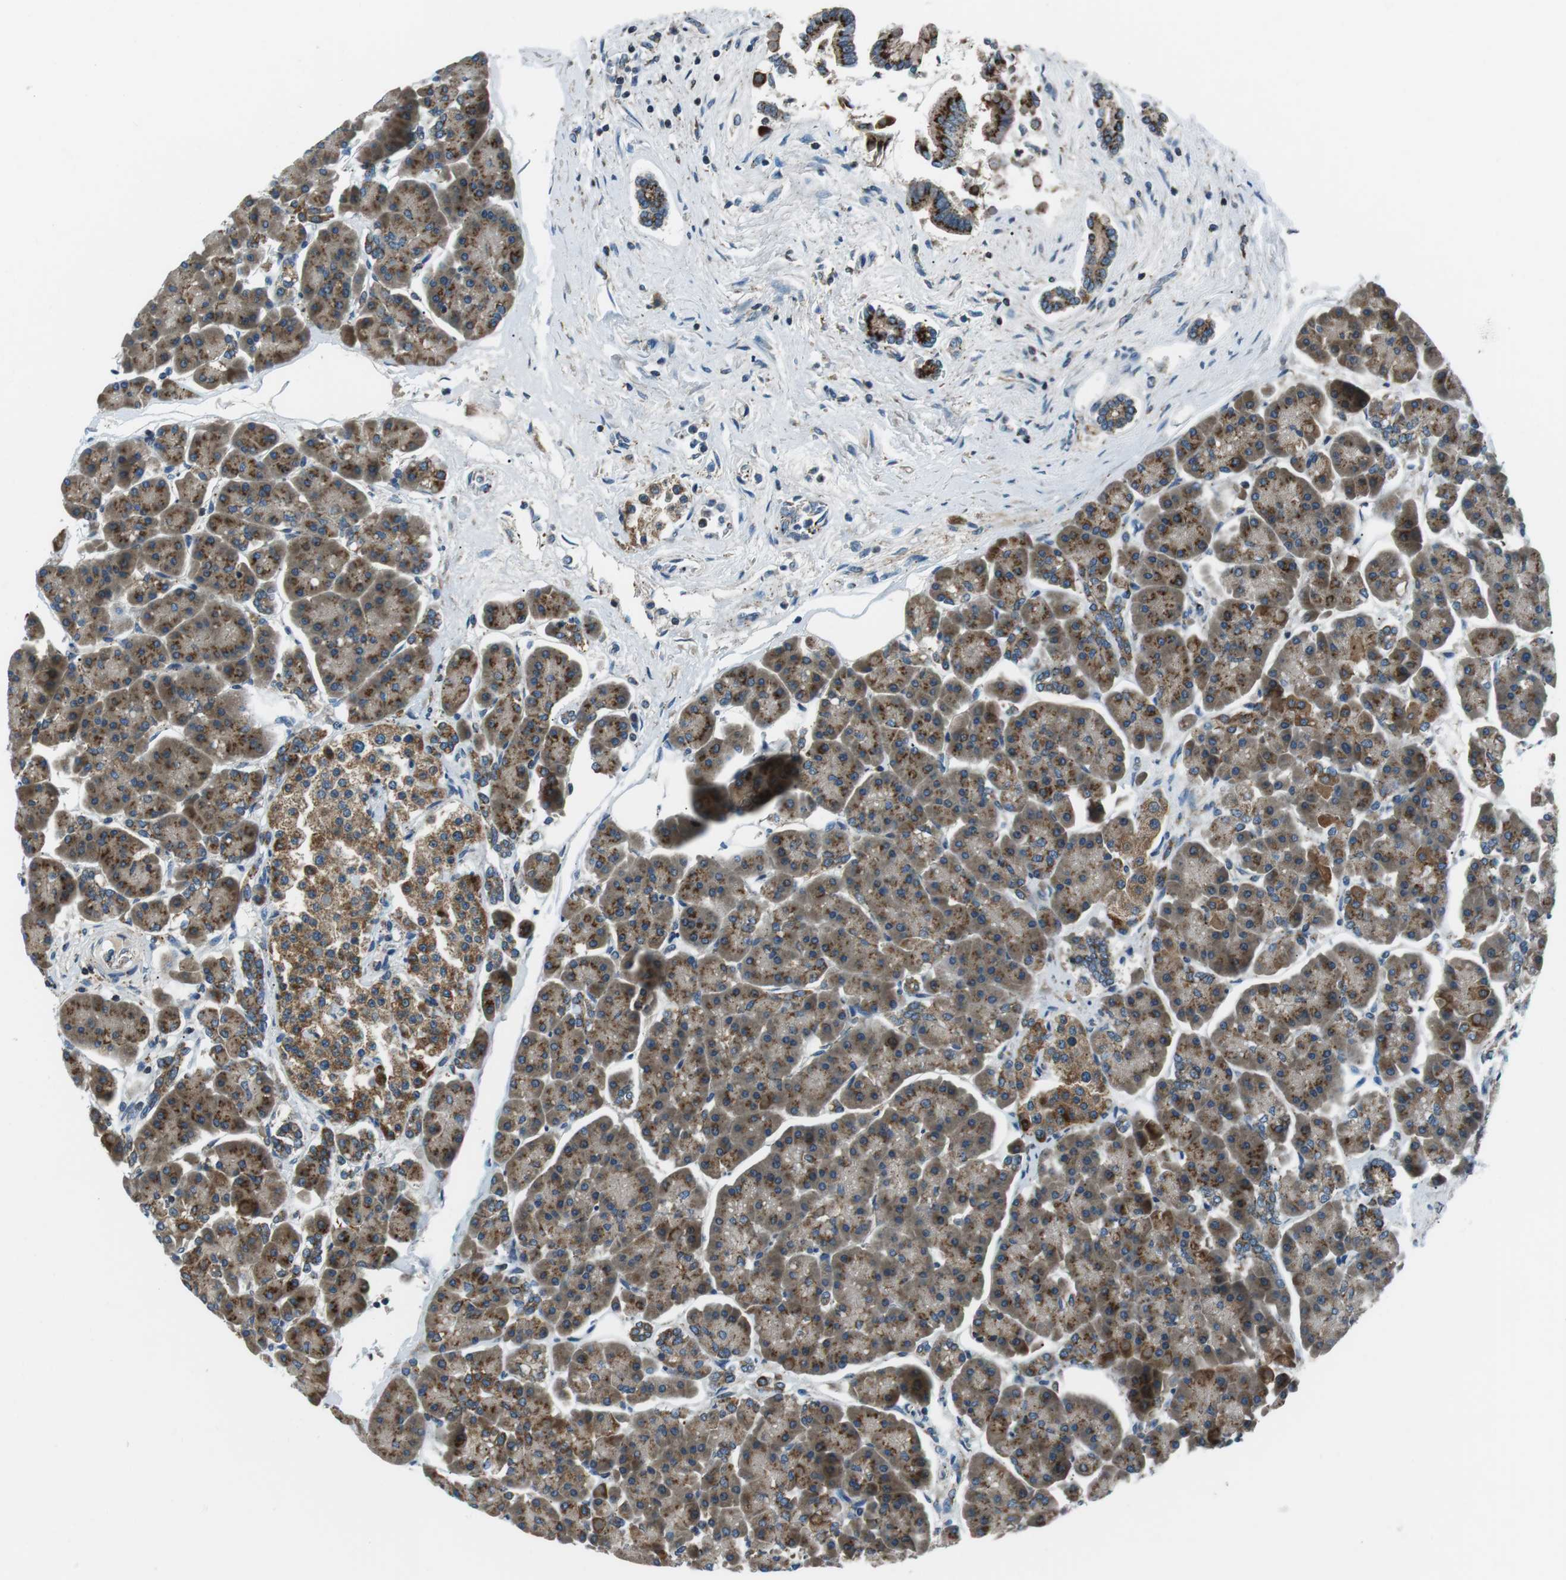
{"staining": {"intensity": "moderate", "quantity": ">75%", "location": "cytoplasmic/membranous"}, "tissue": "pancreas", "cell_type": "Exocrine glandular cells", "image_type": "normal", "snomed": [{"axis": "morphology", "description": "Normal tissue, NOS"}, {"axis": "topography", "description": "Pancreas"}], "caption": "Human pancreas stained for a protein (brown) shows moderate cytoplasmic/membranous positive expression in about >75% of exocrine glandular cells.", "gene": "FAM3B", "patient": {"sex": "female", "age": 70}}